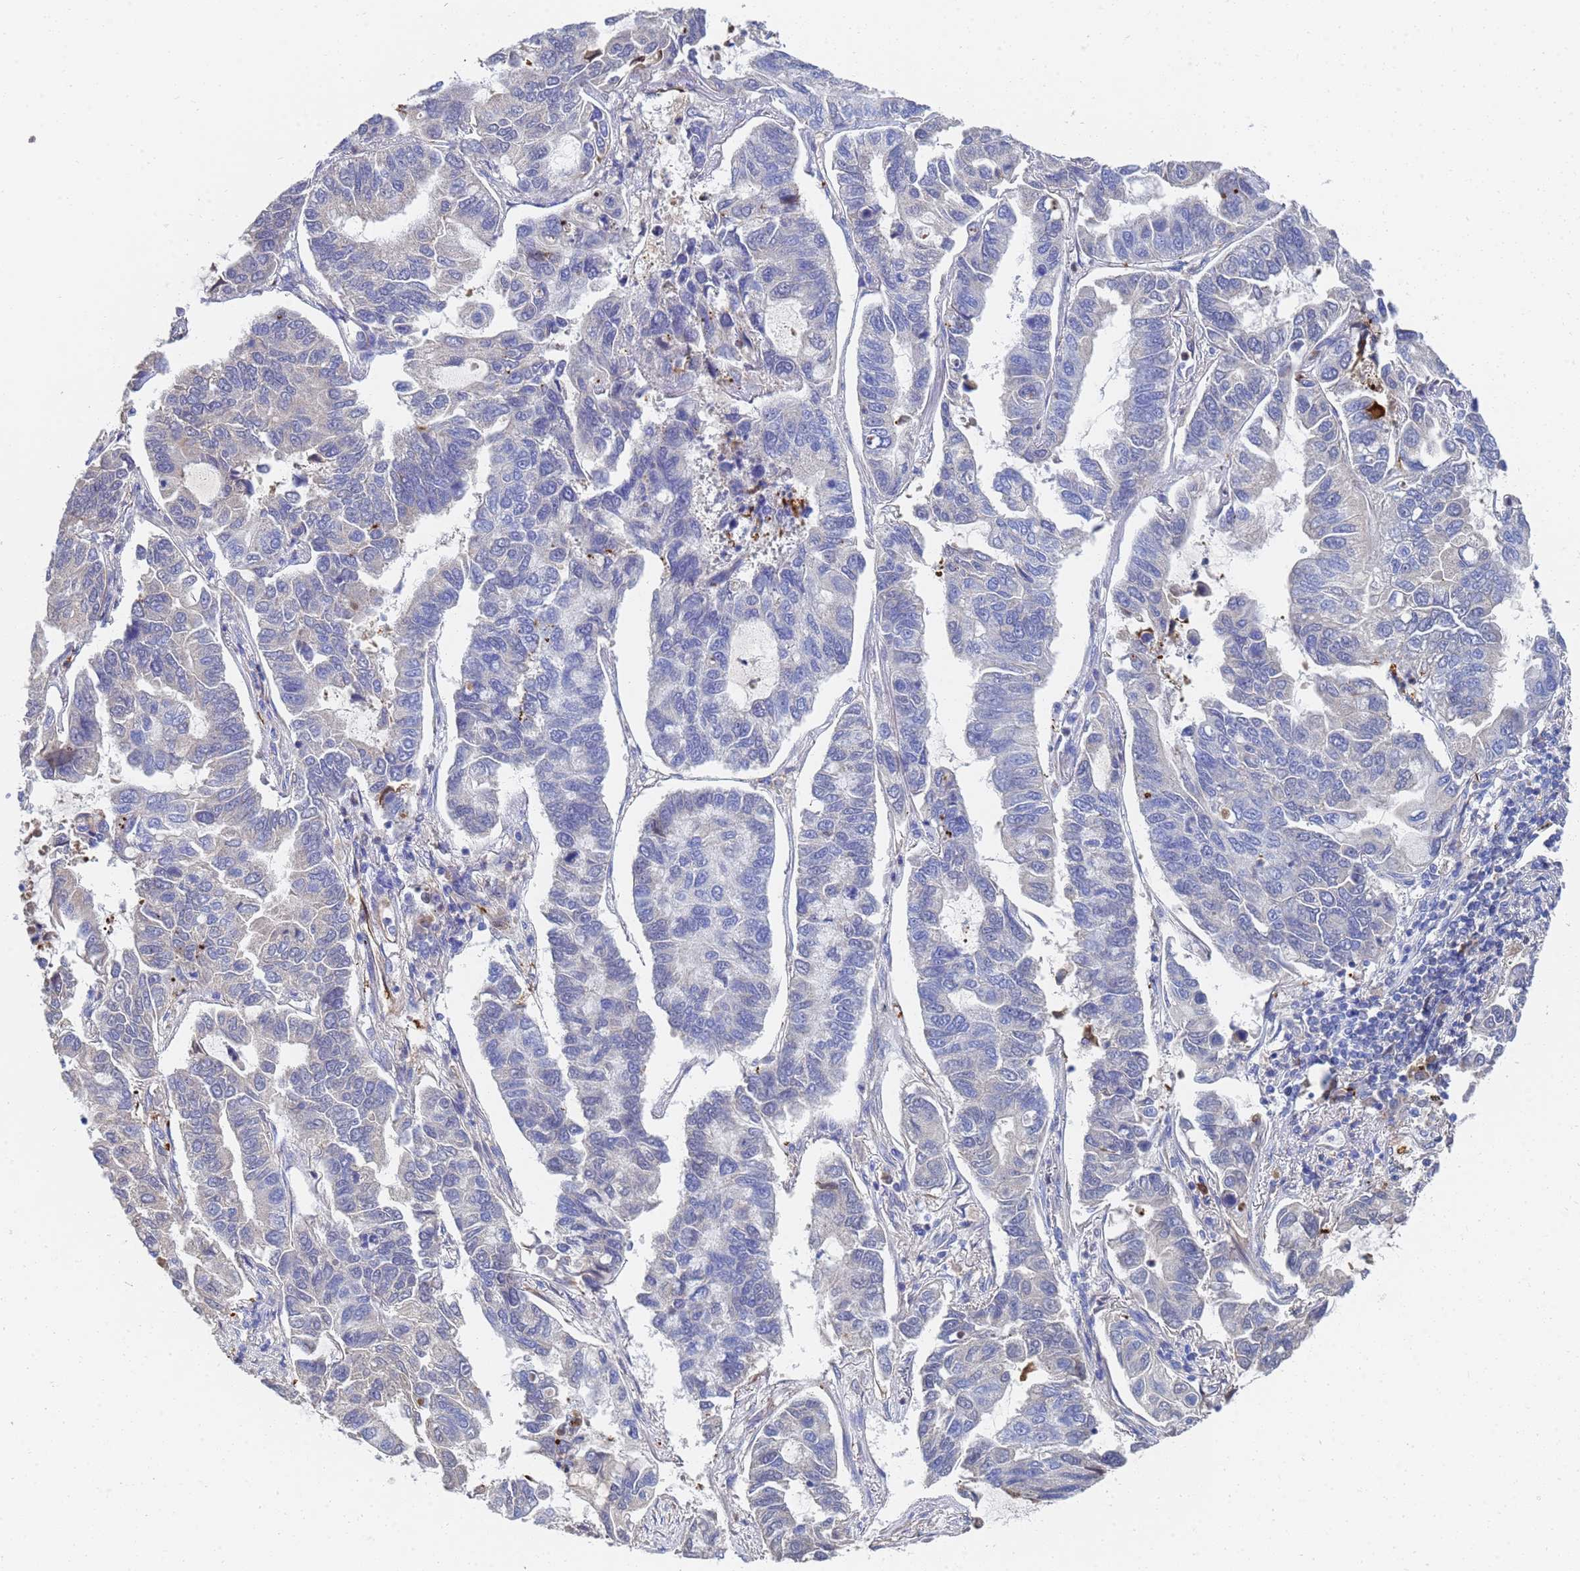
{"staining": {"intensity": "negative", "quantity": "none", "location": "none"}, "tissue": "lung cancer", "cell_type": "Tumor cells", "image_type": "cancer", "snomed": [{"axis": "morphology", "description": "Adenocarcinoma, NOS"}, {"axis": "topography", "description": "Lung"}], "caption": "This is an immunohistochemistry (IHC) micrograph of human lung cancer. There is no positivity in tumor cells.", "gene": "LBX2", "patient": {"sex": "male", "age": 64}}